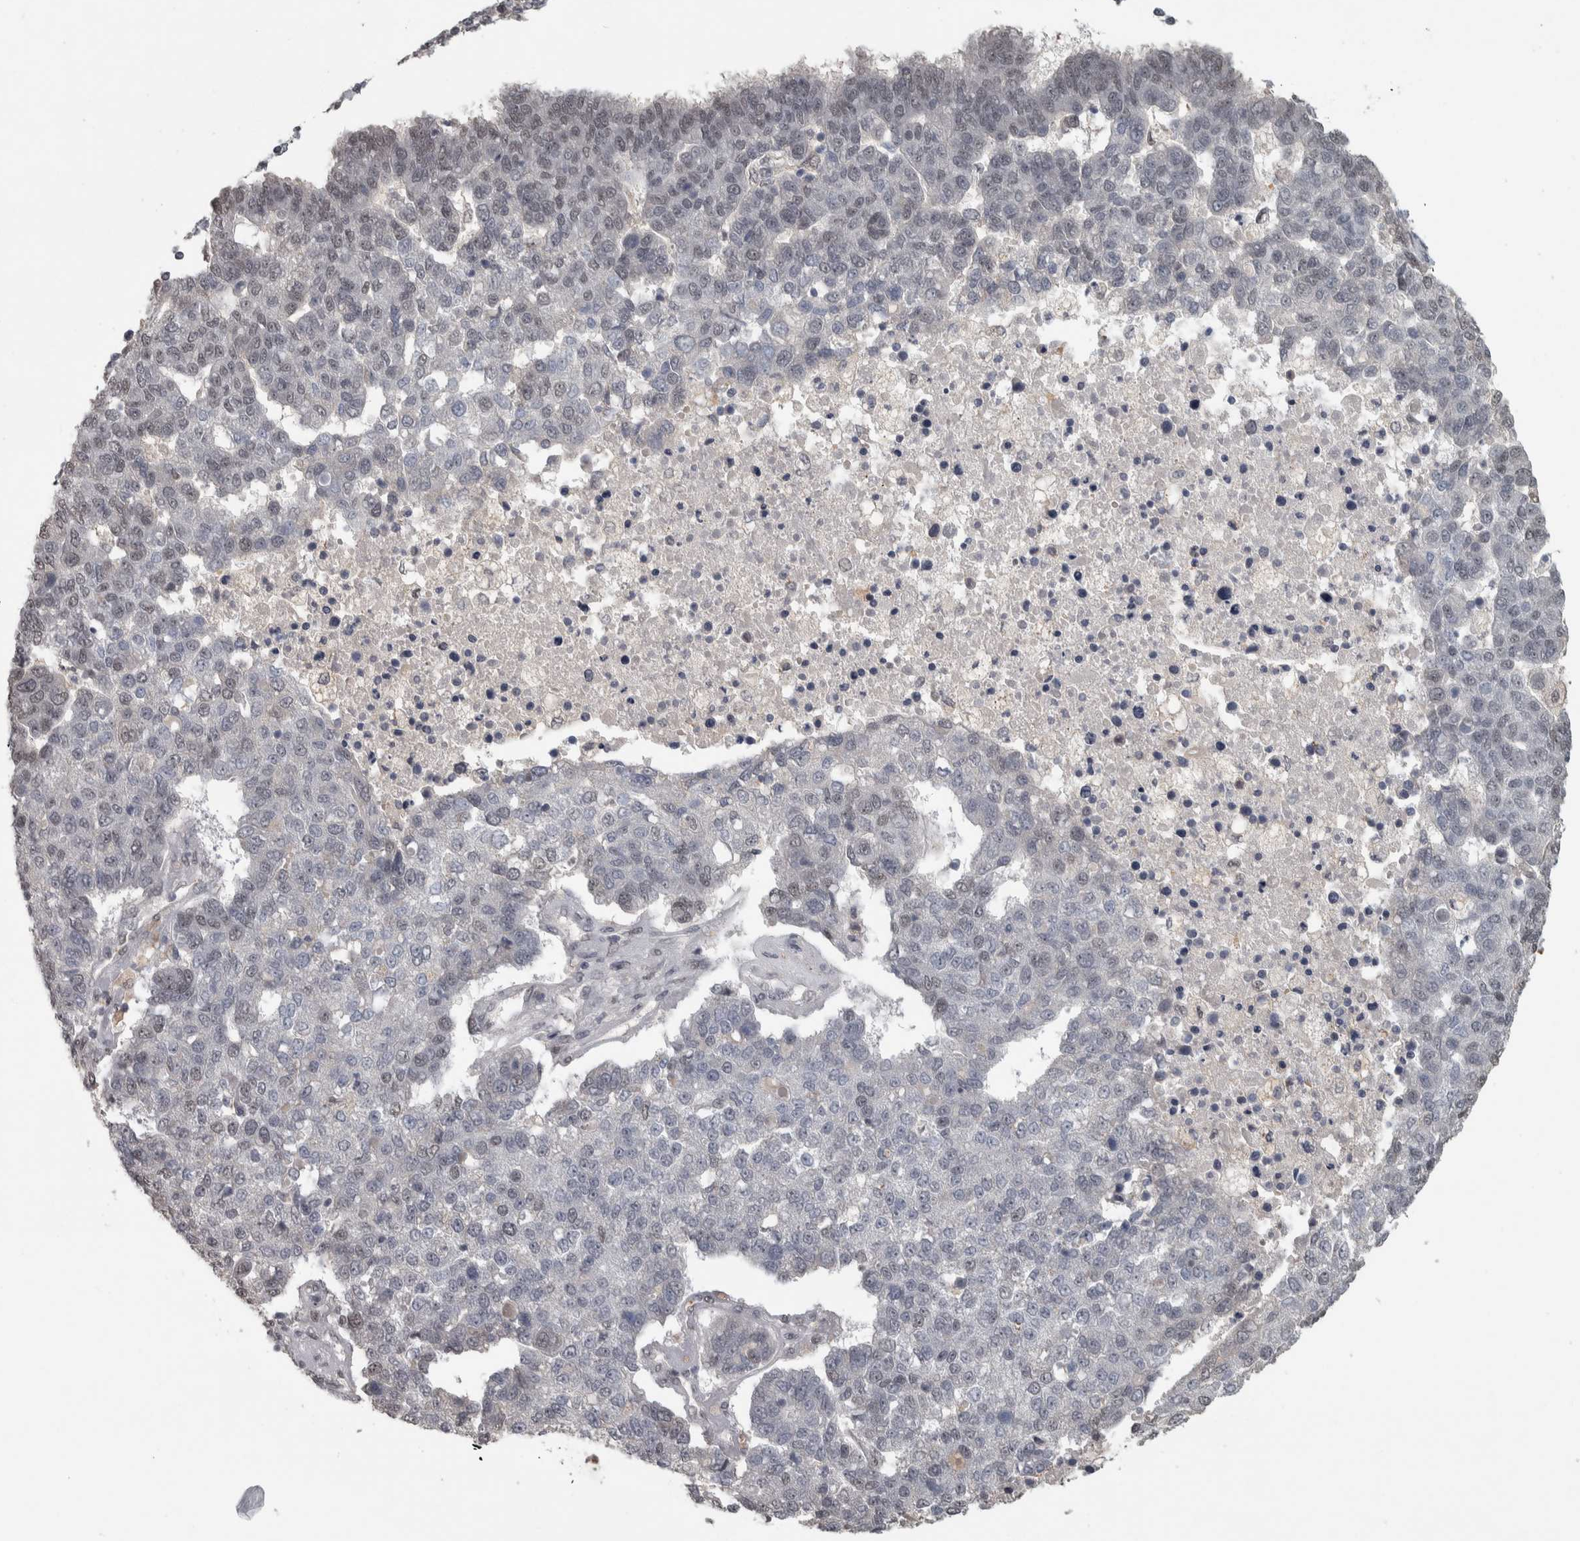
{"staining": {"intensity": "weak", "quantity": "25%-75%", "location": "nuclear"}, "tissue": "pancreatic cancer", "cell_type": "Tumor cells", "image_type": "cancer", "snomed": [{"axis": "morphology", "description": "Adenocarcinoma, NOS"}, {"axis": "topography", "description": "Pancreas"}], "caption": "DAB immunohistochemical staining of adenocarcinoma (pancreatic) exhibits weak nuclear protein expression in about 25%-75% of tumor cells.", "gene": "DDX42", "patient": {"sex": "female", "age": 61}}